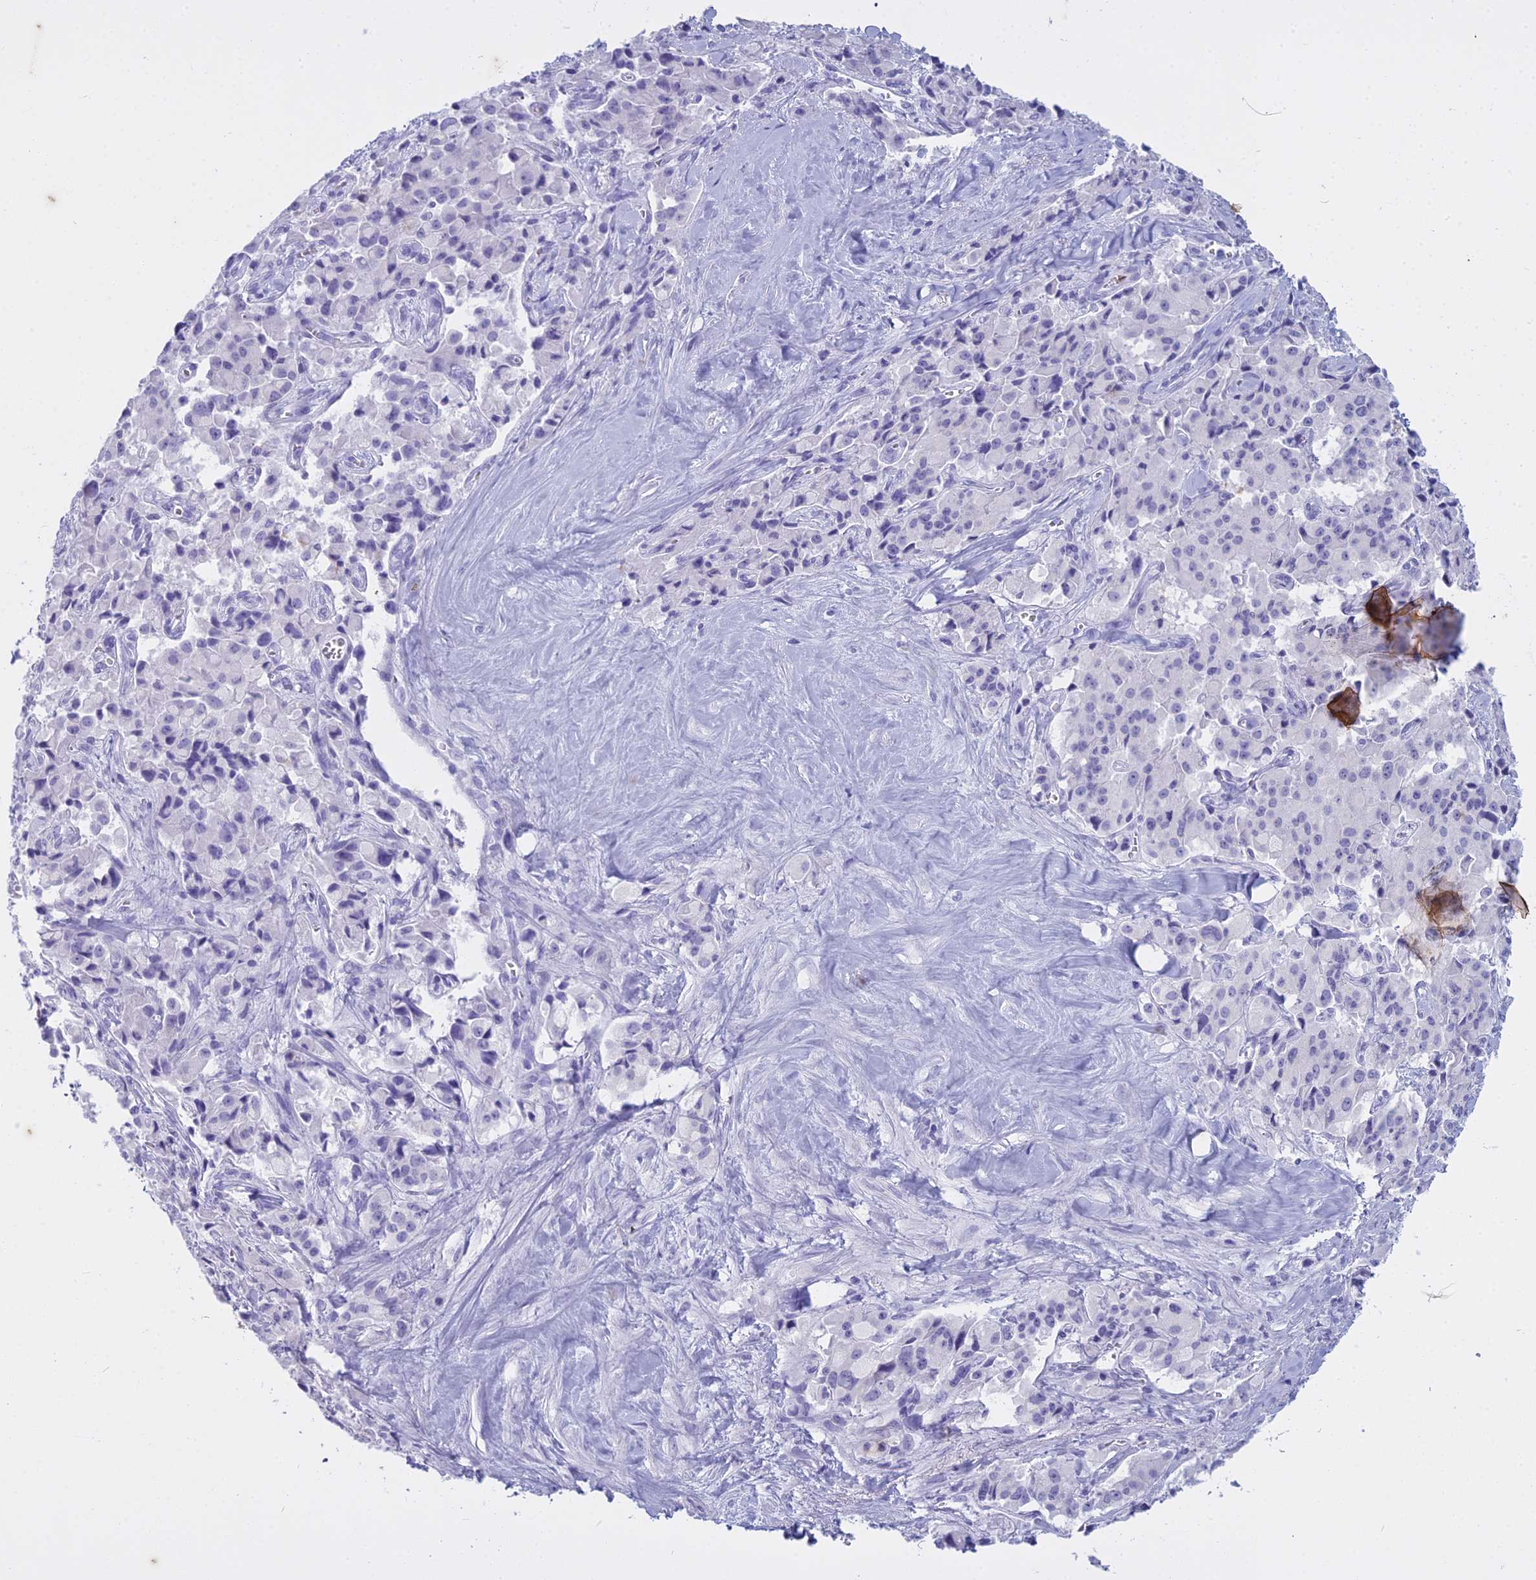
{"staining": {"intensity": "negative", "quantity": "none", "location": "none"}, "tissue": "pancreatic cancer", "cell_type": "Tumor cells", "image_type": "cancer", "snomed": [{"axis": "morphology", "description": "Adenocarcinoma, NOS"}, {"axis": "topography", "description": "Pancreas"}], "caption": "Tumor cells show no significant protein positivity in pancreatic adenocarcinoma. Brightfield microscopy of immunohistochemistry stained with DAB (3,3'-diaminobenzidine) (brown) and hematoxylin (blue), captured at high magnification.", "gene": "HMGB4", "patient": {"sex": "male", "age": 65}}